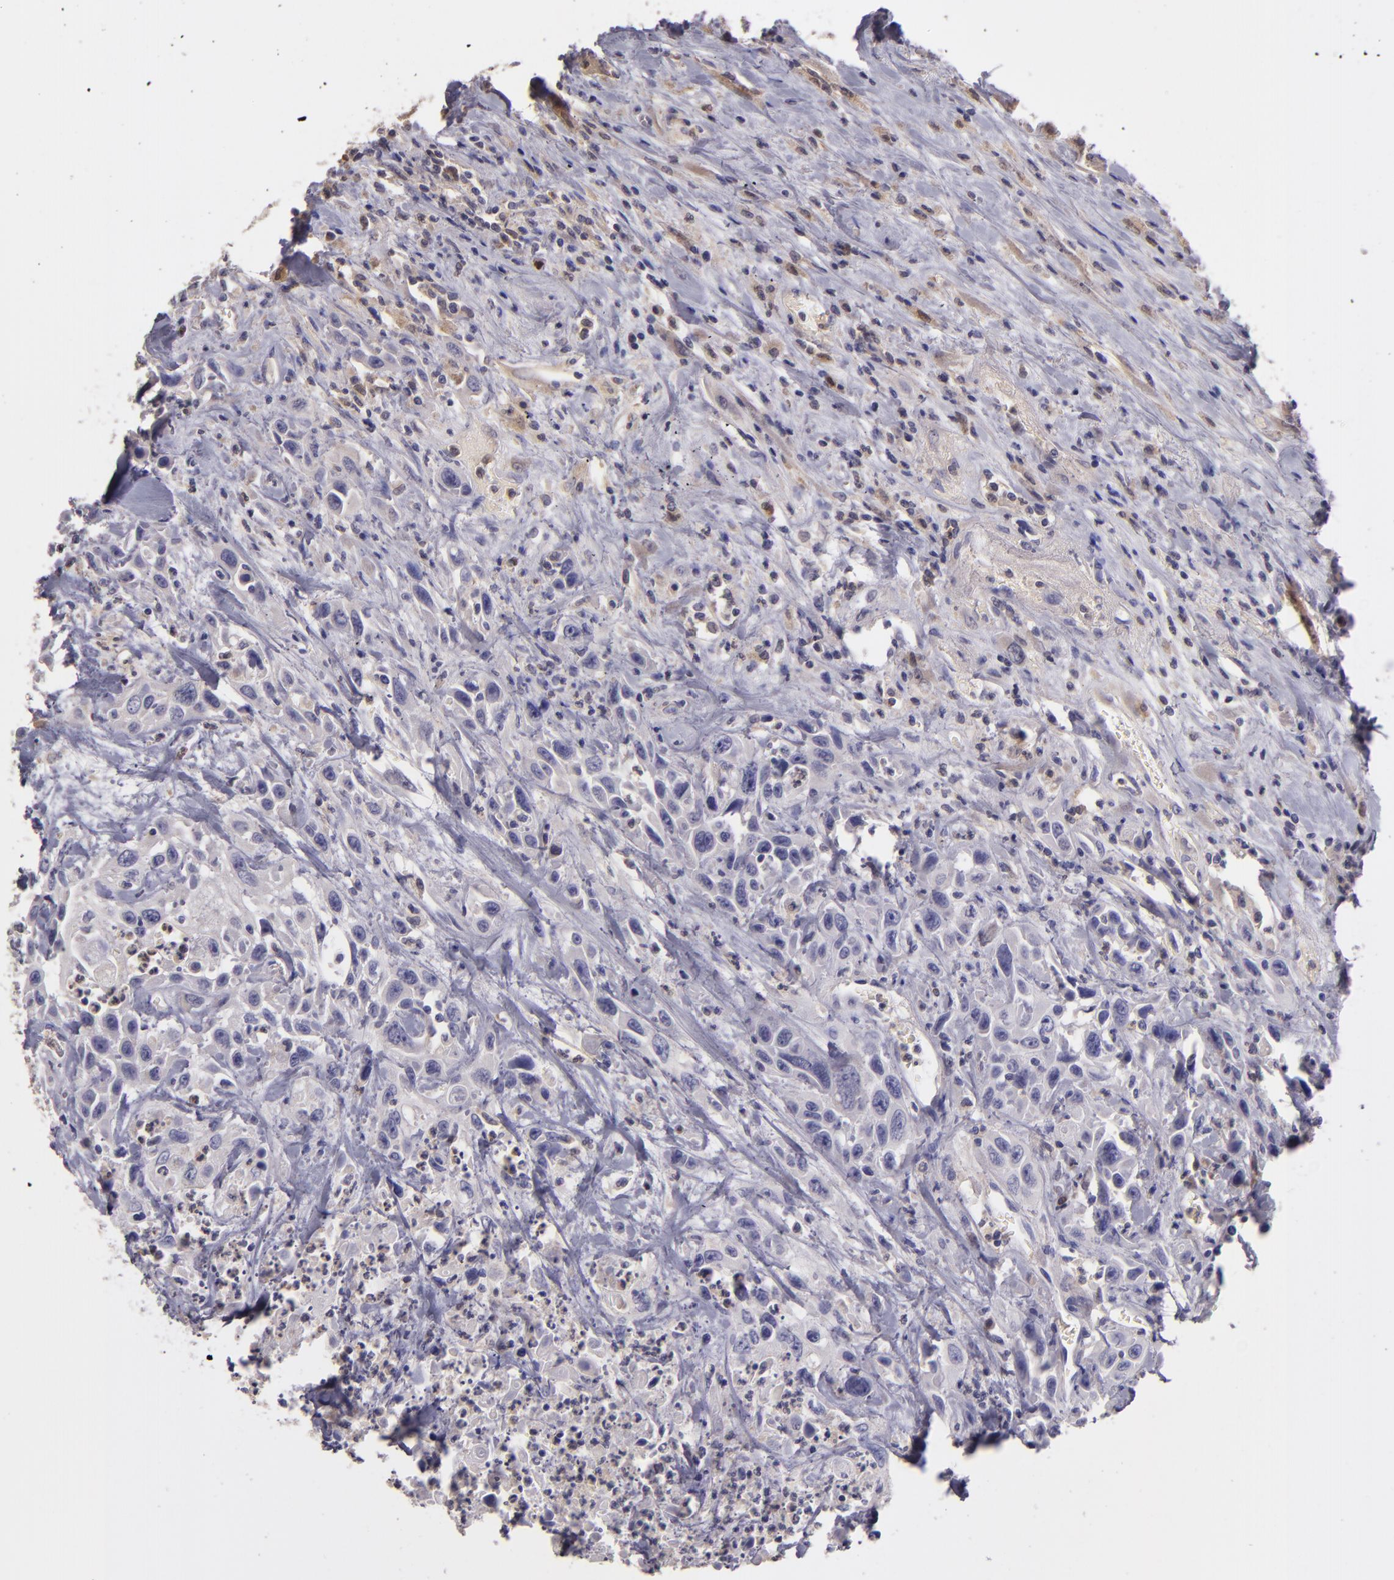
{"staining": {"intensity": "negative", "quantity": "none", "location": "none"}, "tissue": "urothelial cancer", "cell_type": "Tumor cells", "image_type": "cancer", "snomed": [{"axis": "morphology", "description": "Urothelial carcinoma, High grade"}, {"axis": "topography", "description": "Urinary bladder"}], "caption": "DAB immunohistochemical staining of human urothelial cancer shows no significant positivity in tumor cells.", "gene": "FHIT", "patient": {"sex": "female", "age": 84}}